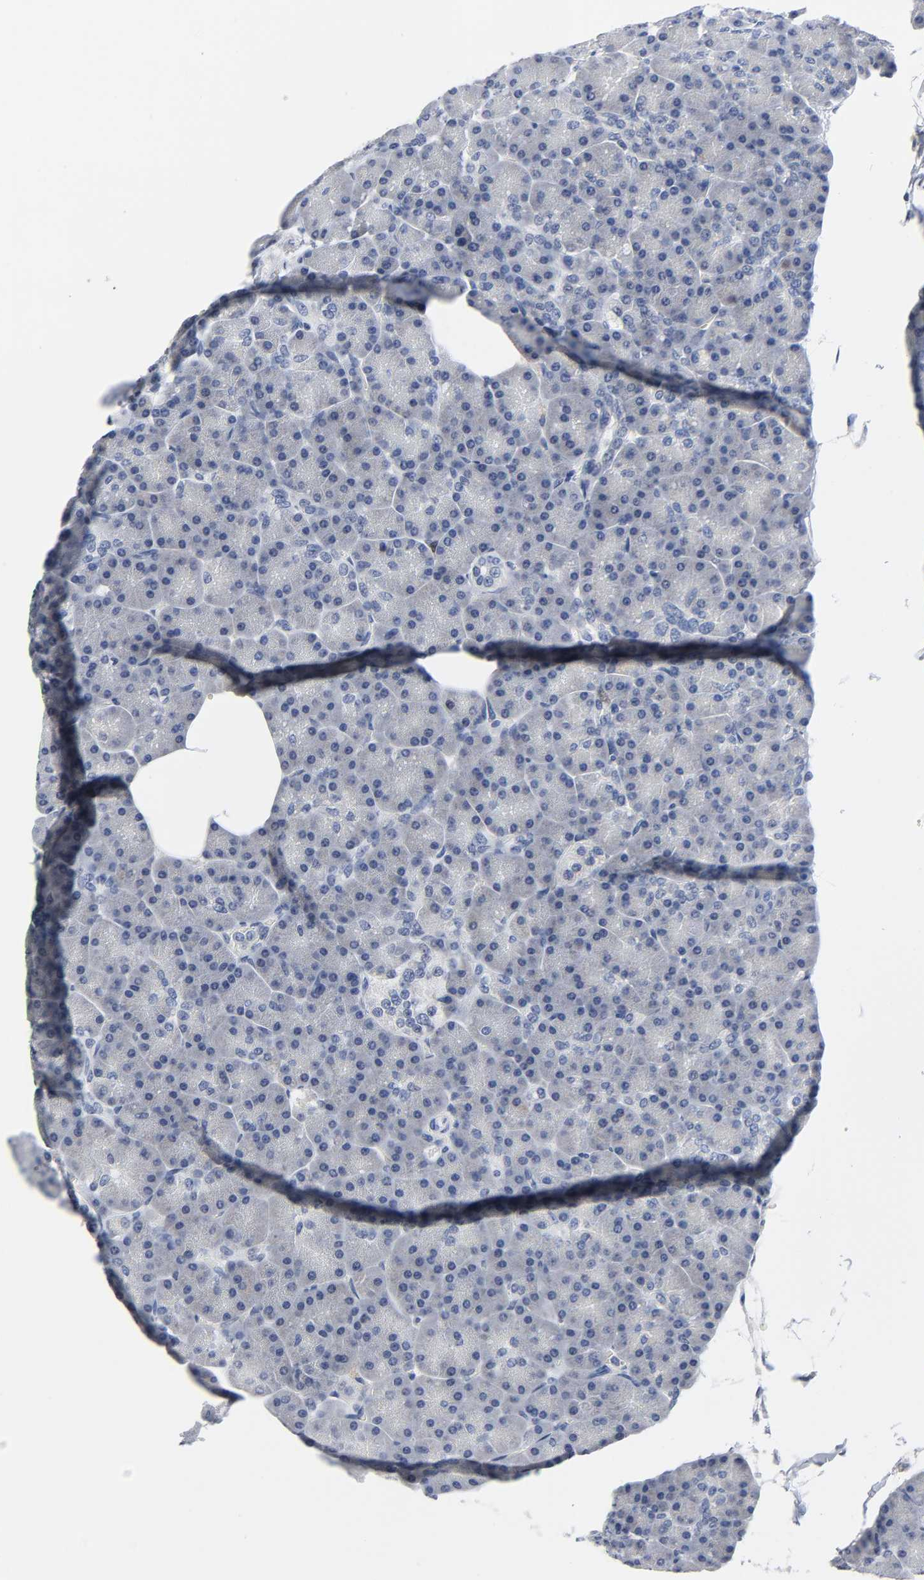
{"staining": {"intensity": "moderate", "quantity": "<25%", "location": "cytoplasmic/membranous"}, "tissue": "pancreas", "cell_type": "Exocrine glandular cells", "image_type": "normal", "snomed": [{"axis": "morphology", "description": "Normal tissue, NOS"}, {"axis": "topography", "description": "Pancreas"}], "caption": "Pancreas was stained to show a protein in brown. There is low levels of moderate cytoplasmic/membranous staining in approximately <25% of exocrine glandular cells. Using DAB (brown) and hematoxylin (blue) stains, captured at high magnification using brightfield microscopy.", "gene": "WEE1", "patient": {"sex": "female", "age": 43}}